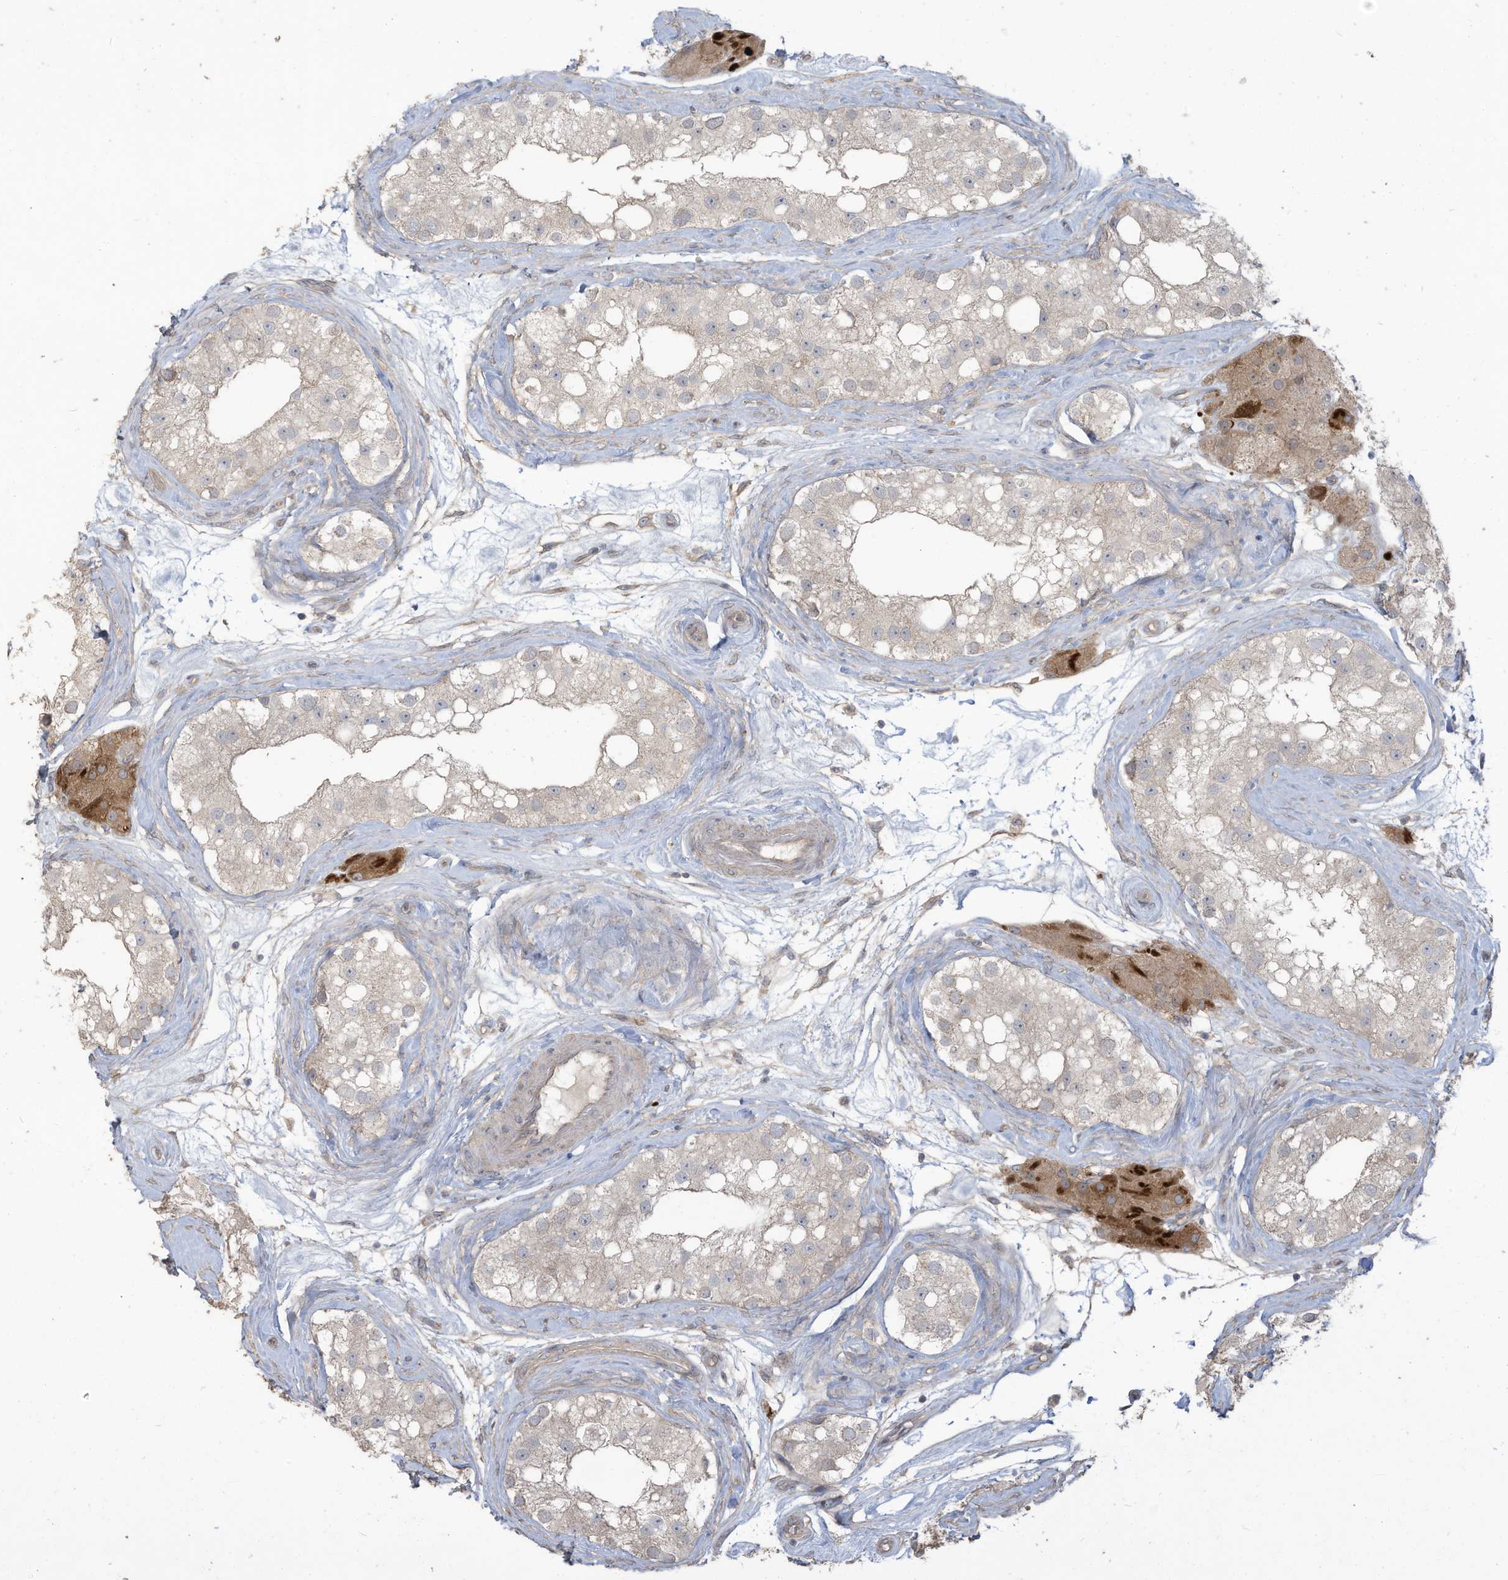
{"staining": {"intensity": "negative", "quantity": "none", "location": "none"}, "tissue": "testis", "cell_type": "Cells in seminiferous ducts", "image_type": "normal", "snomed": [{"axis": "morphology", "description": "Normal tissue, NOS"}, {"axis": "topography", "description": "Testis"}], "caption": "Immunohistochemistry image of unremarkable human testis stained for a protein (brown), which displays no positivity in cells in seminiferous ducts. (DAB (3,3'-diaminobenzidine) immunohistochemistry (IHC), high magnification).", "gene": "MAGIX", "patient": {"sex": "male", "age": 84}}